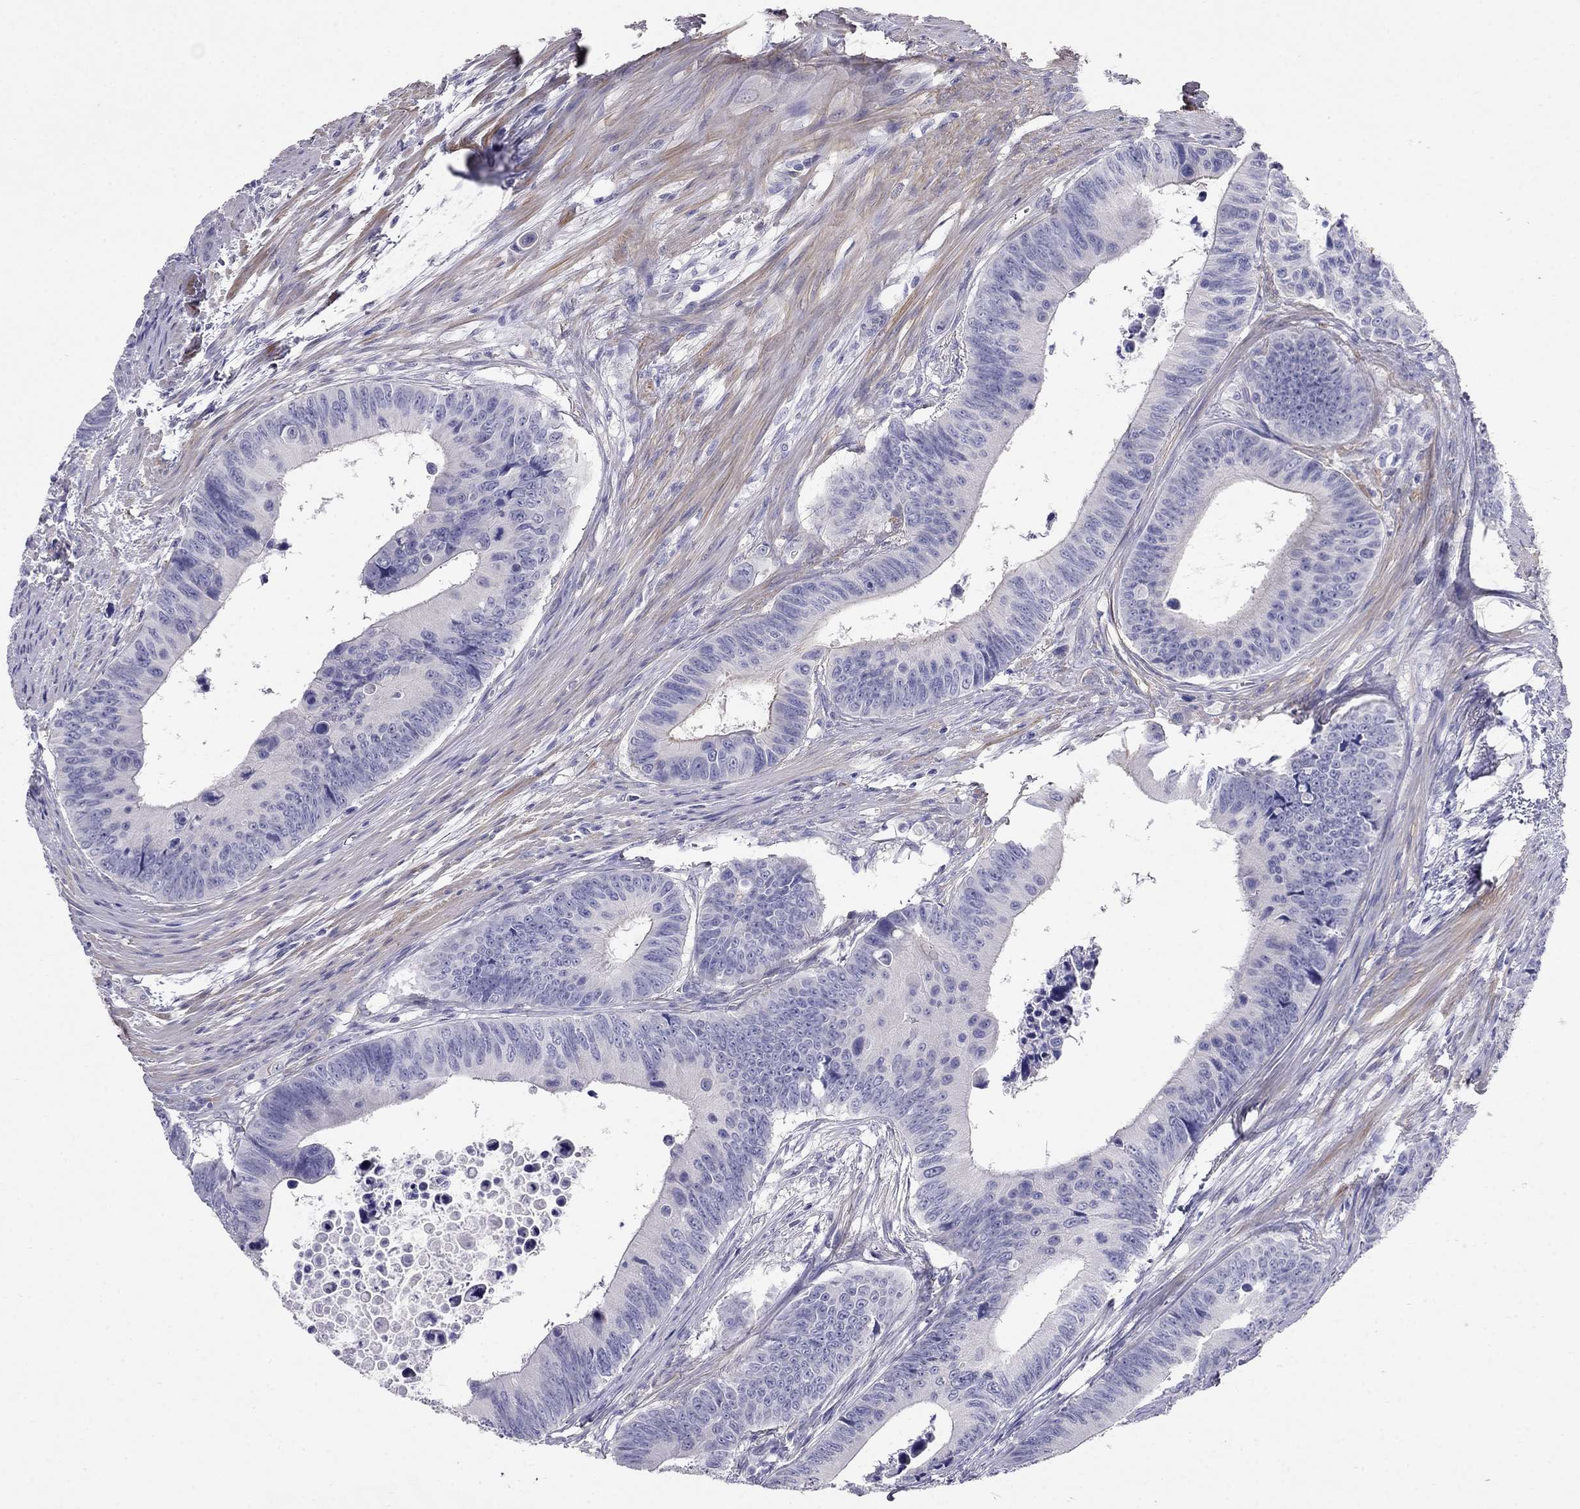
{"staining": {"intensity": "negative", "quantity": "none", "location": "none"}, "tissue": "colorectal cancer", "cell_type": "Tumor cells", "image_type": "cancer", "snomed": [{"axis": "morphology", "description": "Adenocarcinoma, NOS"}, {"axis": "topography", "description": "Colon"}], "caption": "High power microscopy image of an IHC micrograph of colorectal cancer, revealing no significant staining in tumor cells. Nuclei are stained in blue.", "gene": "LY6H", "patient": {"sex": "female", "age": 87}}